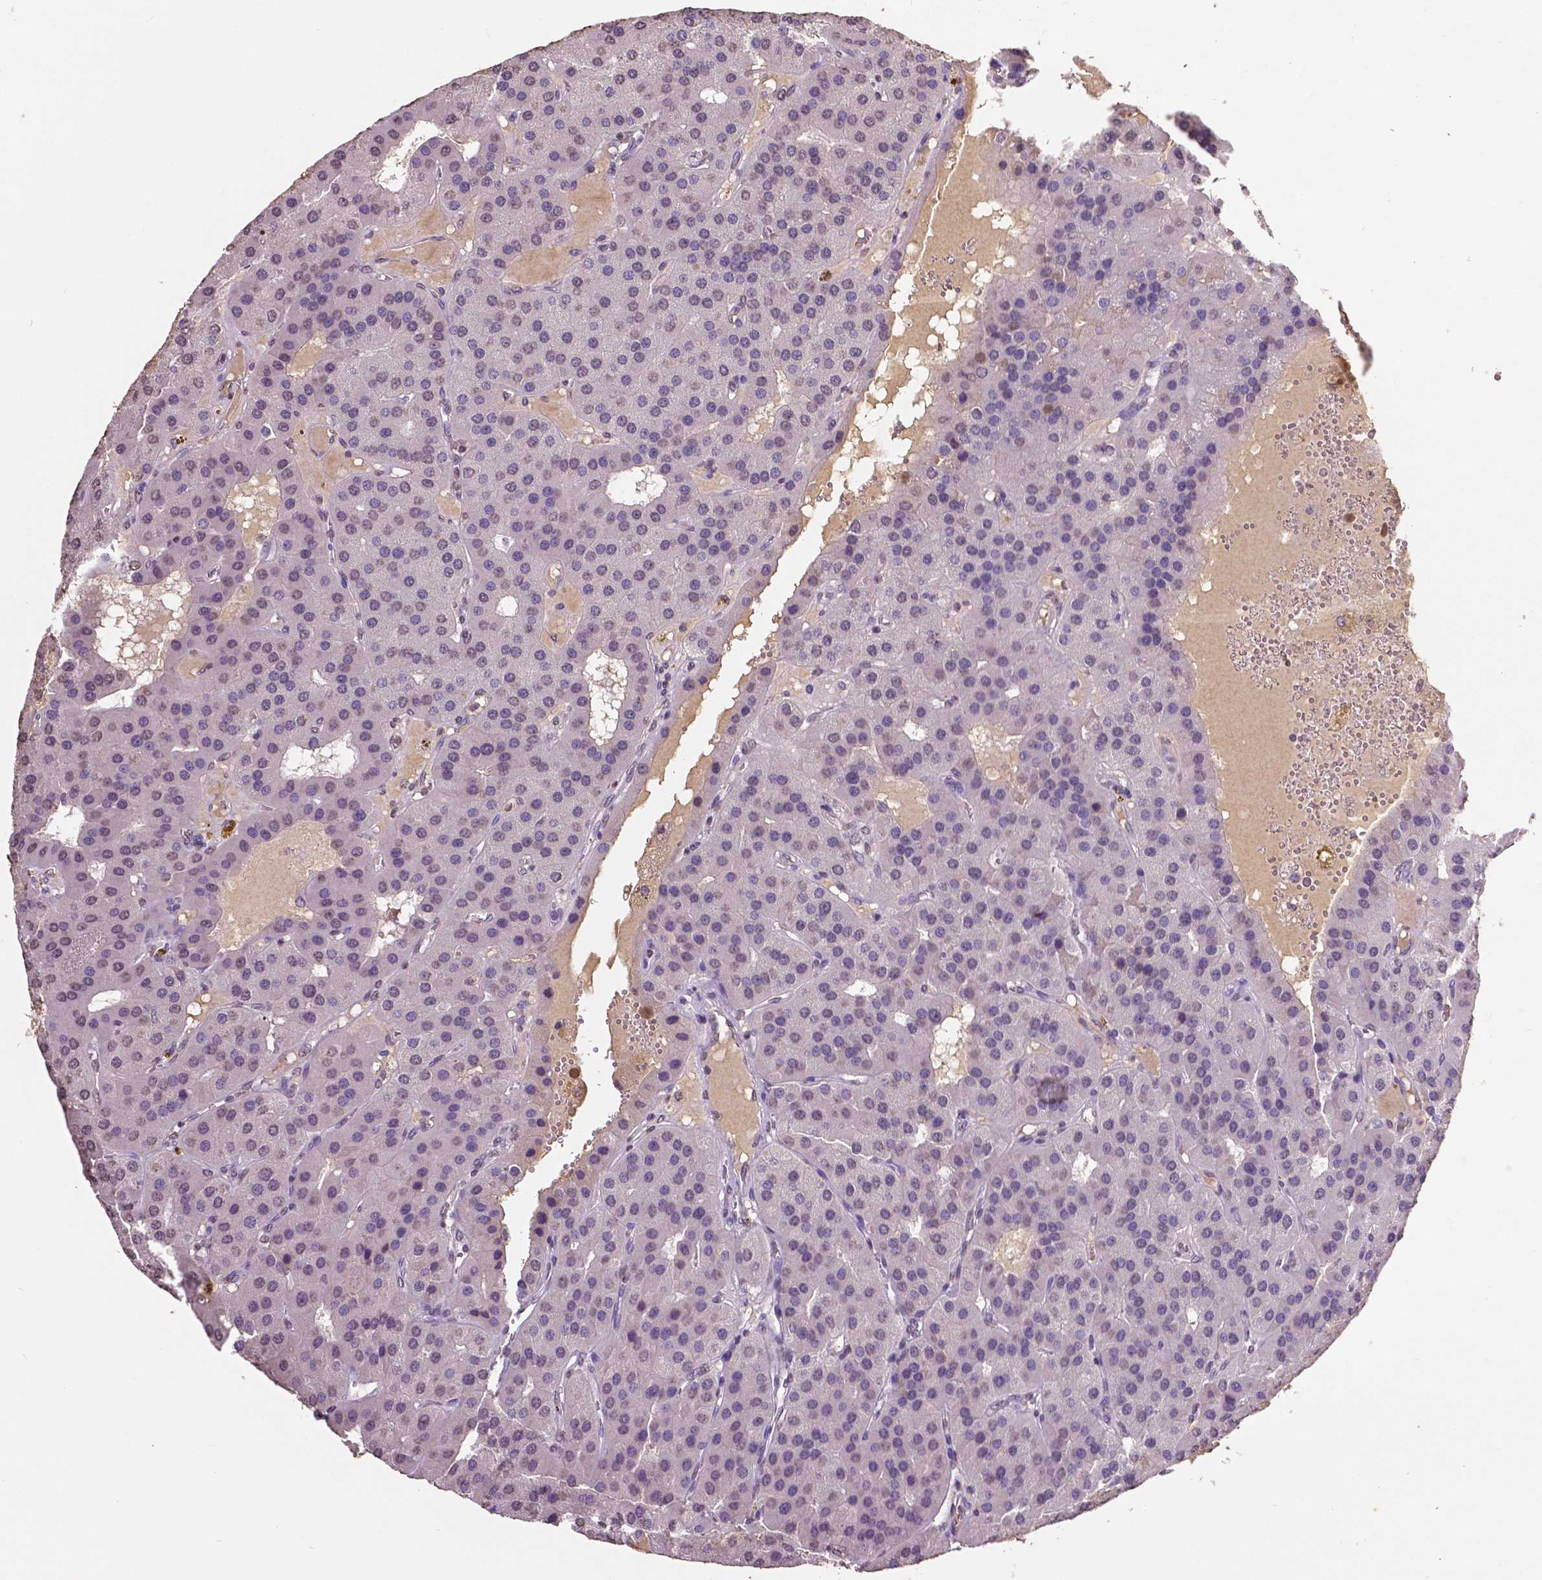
{"staining": {"intensity": "negative", "quantity": "none", "location": "none"}, "tissue": "parathyroid gland", "cell_type": "Glandular cells", "image_type": "normal", "snomed": [{"axis": "morphology", "description": "Normal tissue, NOS"}, {"axis": "morphology", "description": "Adenoma, NOS"}, {"axis": "topography", "description": "Parathyroid gland"}], "caption": "DAB (3,3'-diaminobenzidine) immunohistochemical staining of unremarkable human parathyroid gland displays no significant staining in glandular cells. The staining is performed using DAB brown chromogen with nuclei counter-stained in using hematoxylin.", "gene": "RUNX3", "patient": {"sex": "female", "age": 86}}